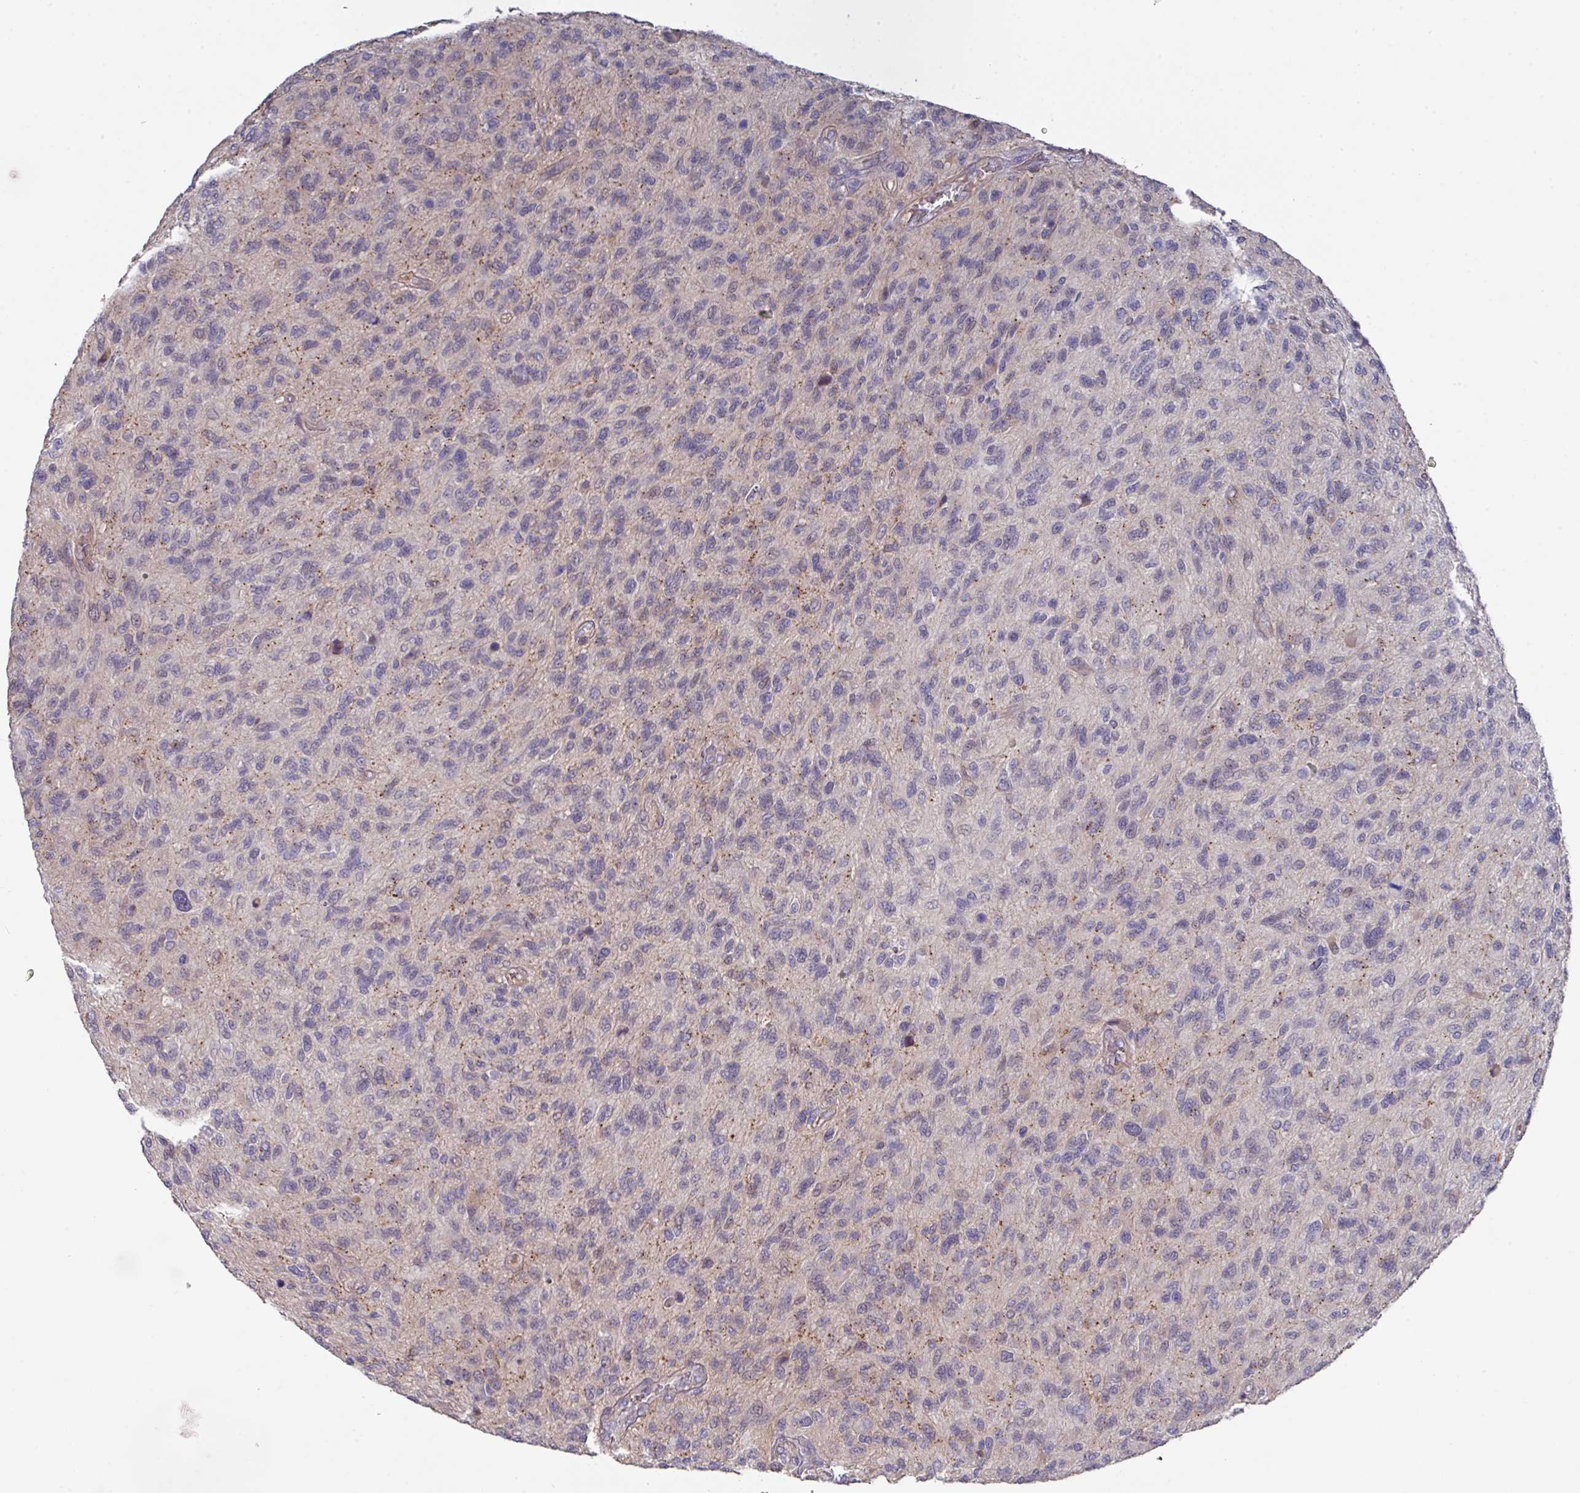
{"staining": {"intensity": "negative", "quantity": "none", "location": "none"}, "tissue": "glioma", "cell_type": "Tumor cells", "image_type": "cancer", "snomed": [{"axis": "morphology", "description": "Glioma, malignant, High grade"}, {"axis": "topography", "description": "Brain"}], "caption": "Malignant high-grade glioma was stained to show a protein in brown. There is no significant expression in tumor cells.", "gene": "PRR5", "patient": {"sex": "male", "age": 47}}